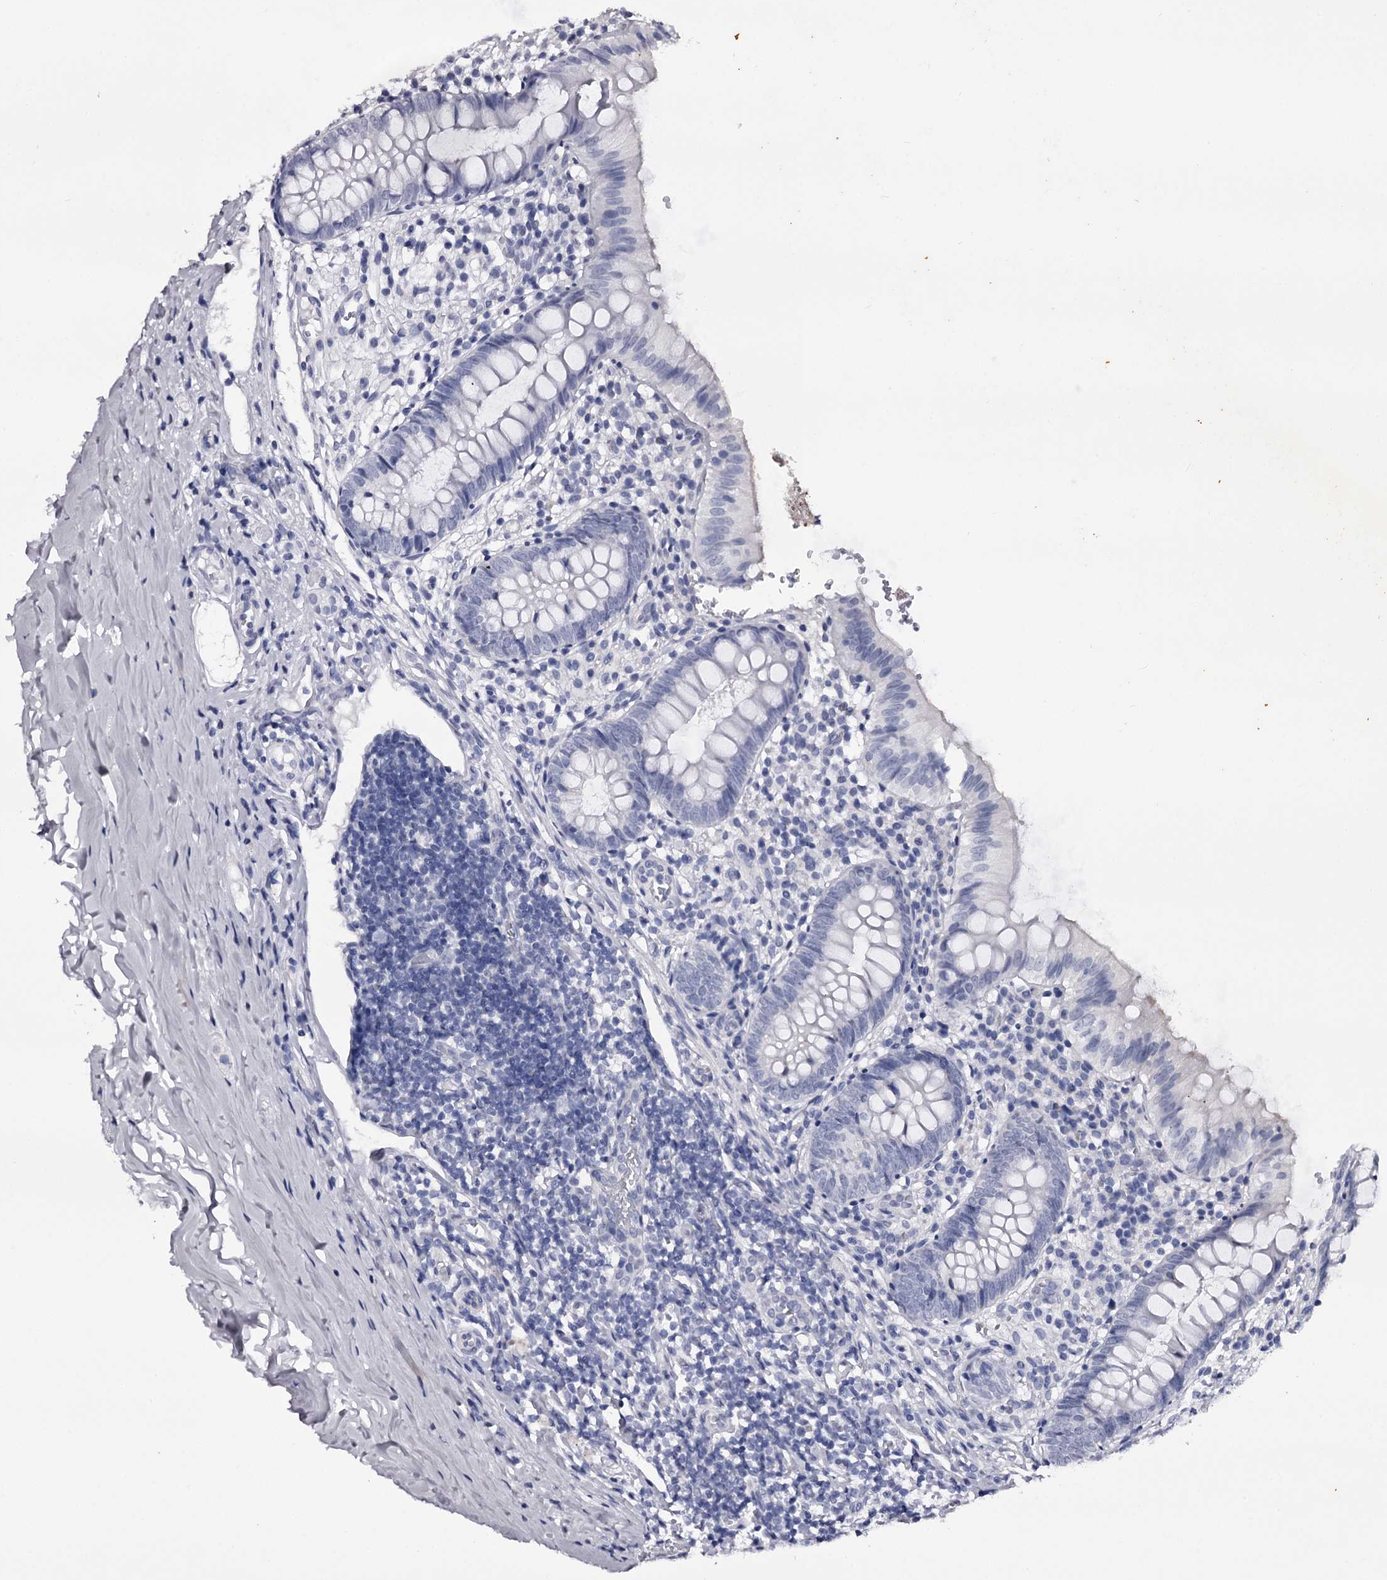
{"staining": {"intensity": "negative", "quantity": "none", "location": "none"}, "tissue": "appendix", "cell_type": "Glandular cells", "image_type": "normal", "snomed": [{"axis": "morphology", "description": "Normal tissue, NOS"}, {"axis": "topography", "description": "Appendix"}], "caption": "Glandular cells show no significant protein expression in normal appendix. Nuclei are stained in blue.", "gene": "OVOL2", "patient": {"sex": "male", "age": 8}}